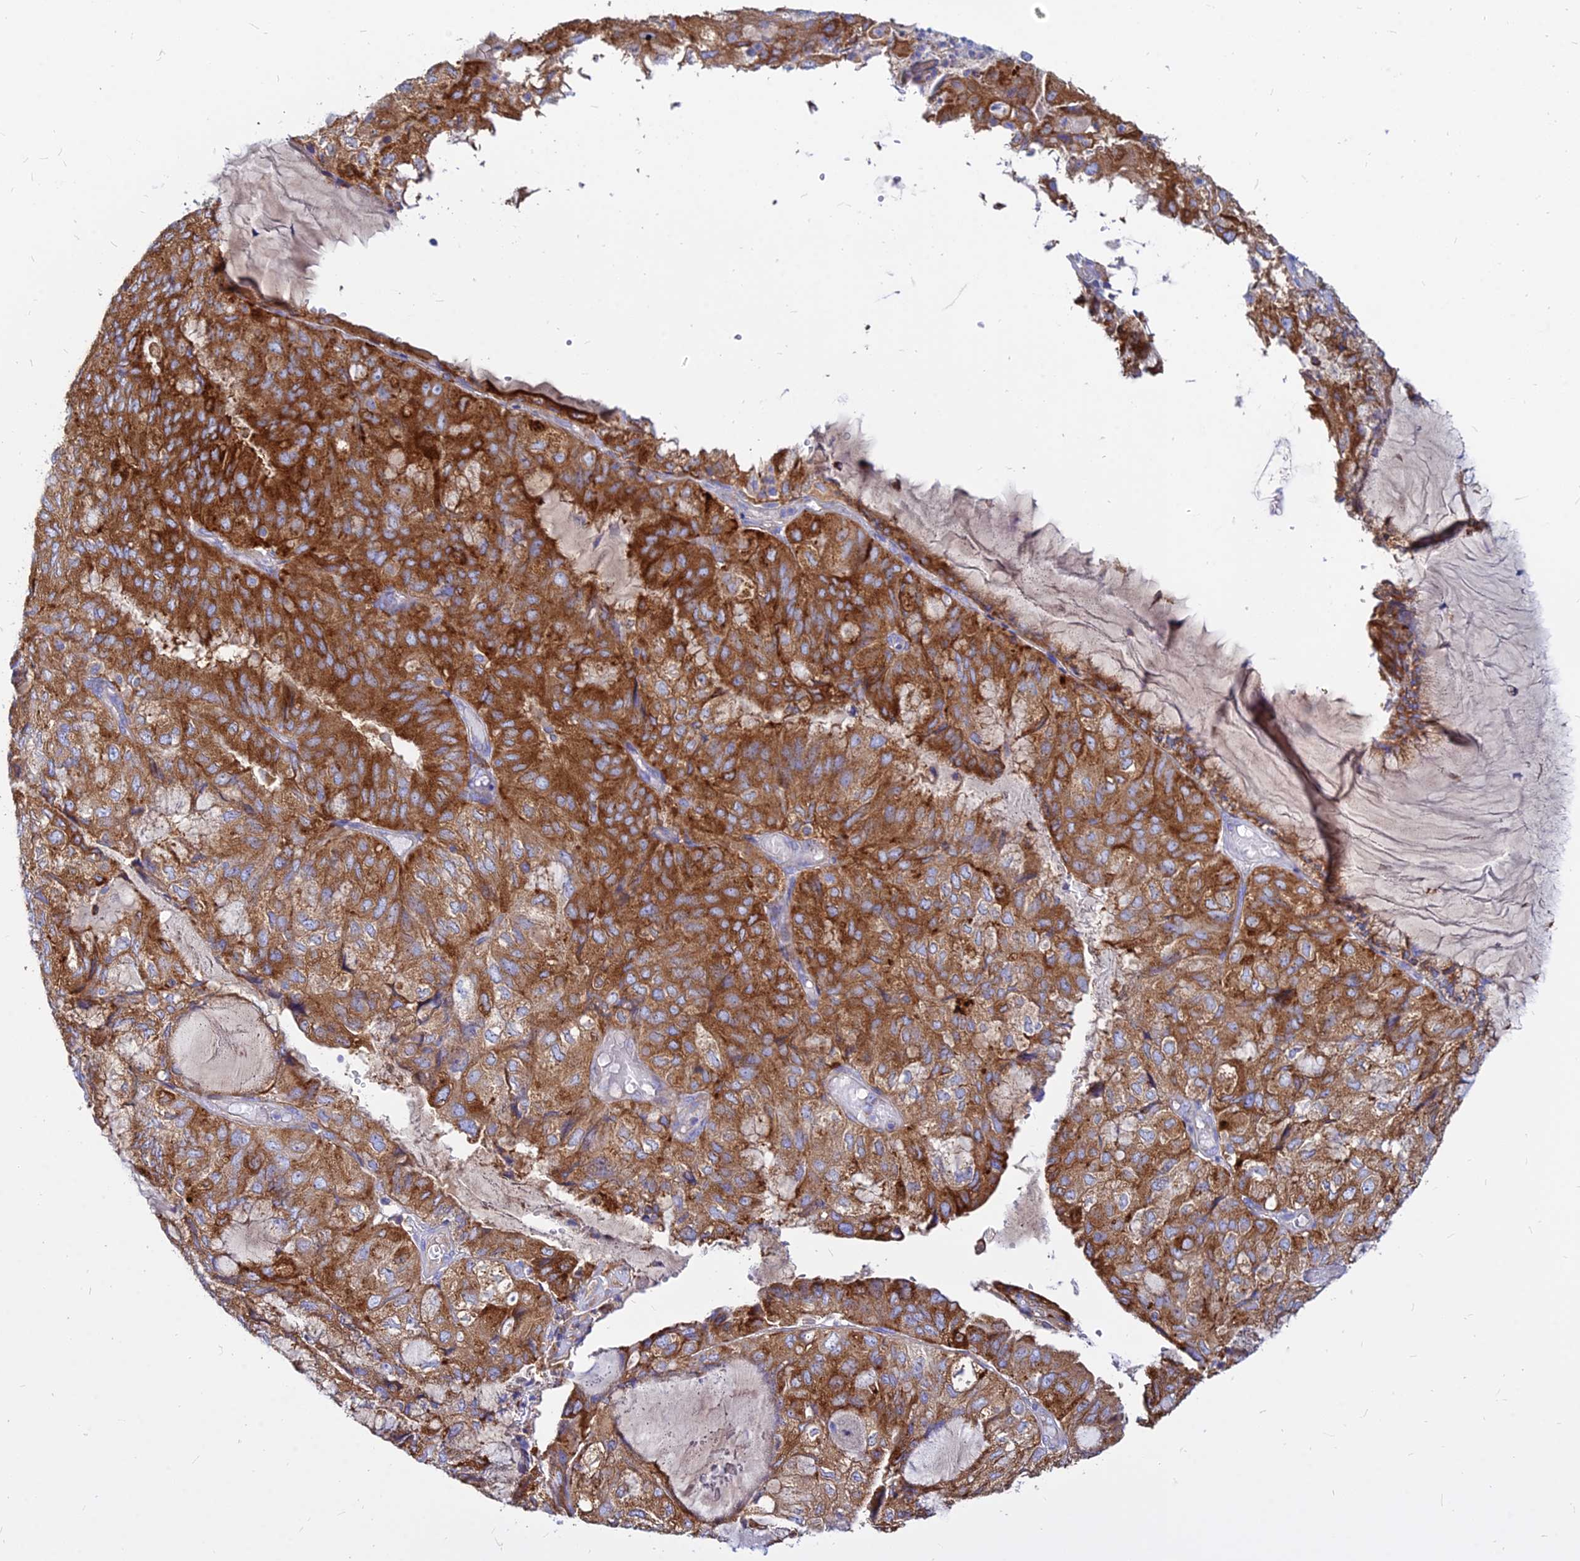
{"staining": {"intensity": "strong", "quantity": ">75%", "location": "cytoplasmic/membranous"}, "tissue": "endometrial cancer", "cell_type": "Tumor cells", "image_type": "cancer", "snomed": [{"axis": "morphology", "description": "Adenocarcinoma, NOS"}, {"axis": "topography", "description": "Endometrium"}], "caption": "Adenocarcinoma (endometrial) stained with IHC exhibits strong cytoplasmic/membranous staining in approximately >75% of tumor cells. (IHC, brightfield microscopy, high magnification).", "gene": "AGTRAP", "patient": {"sex": "female", "age": 81}}